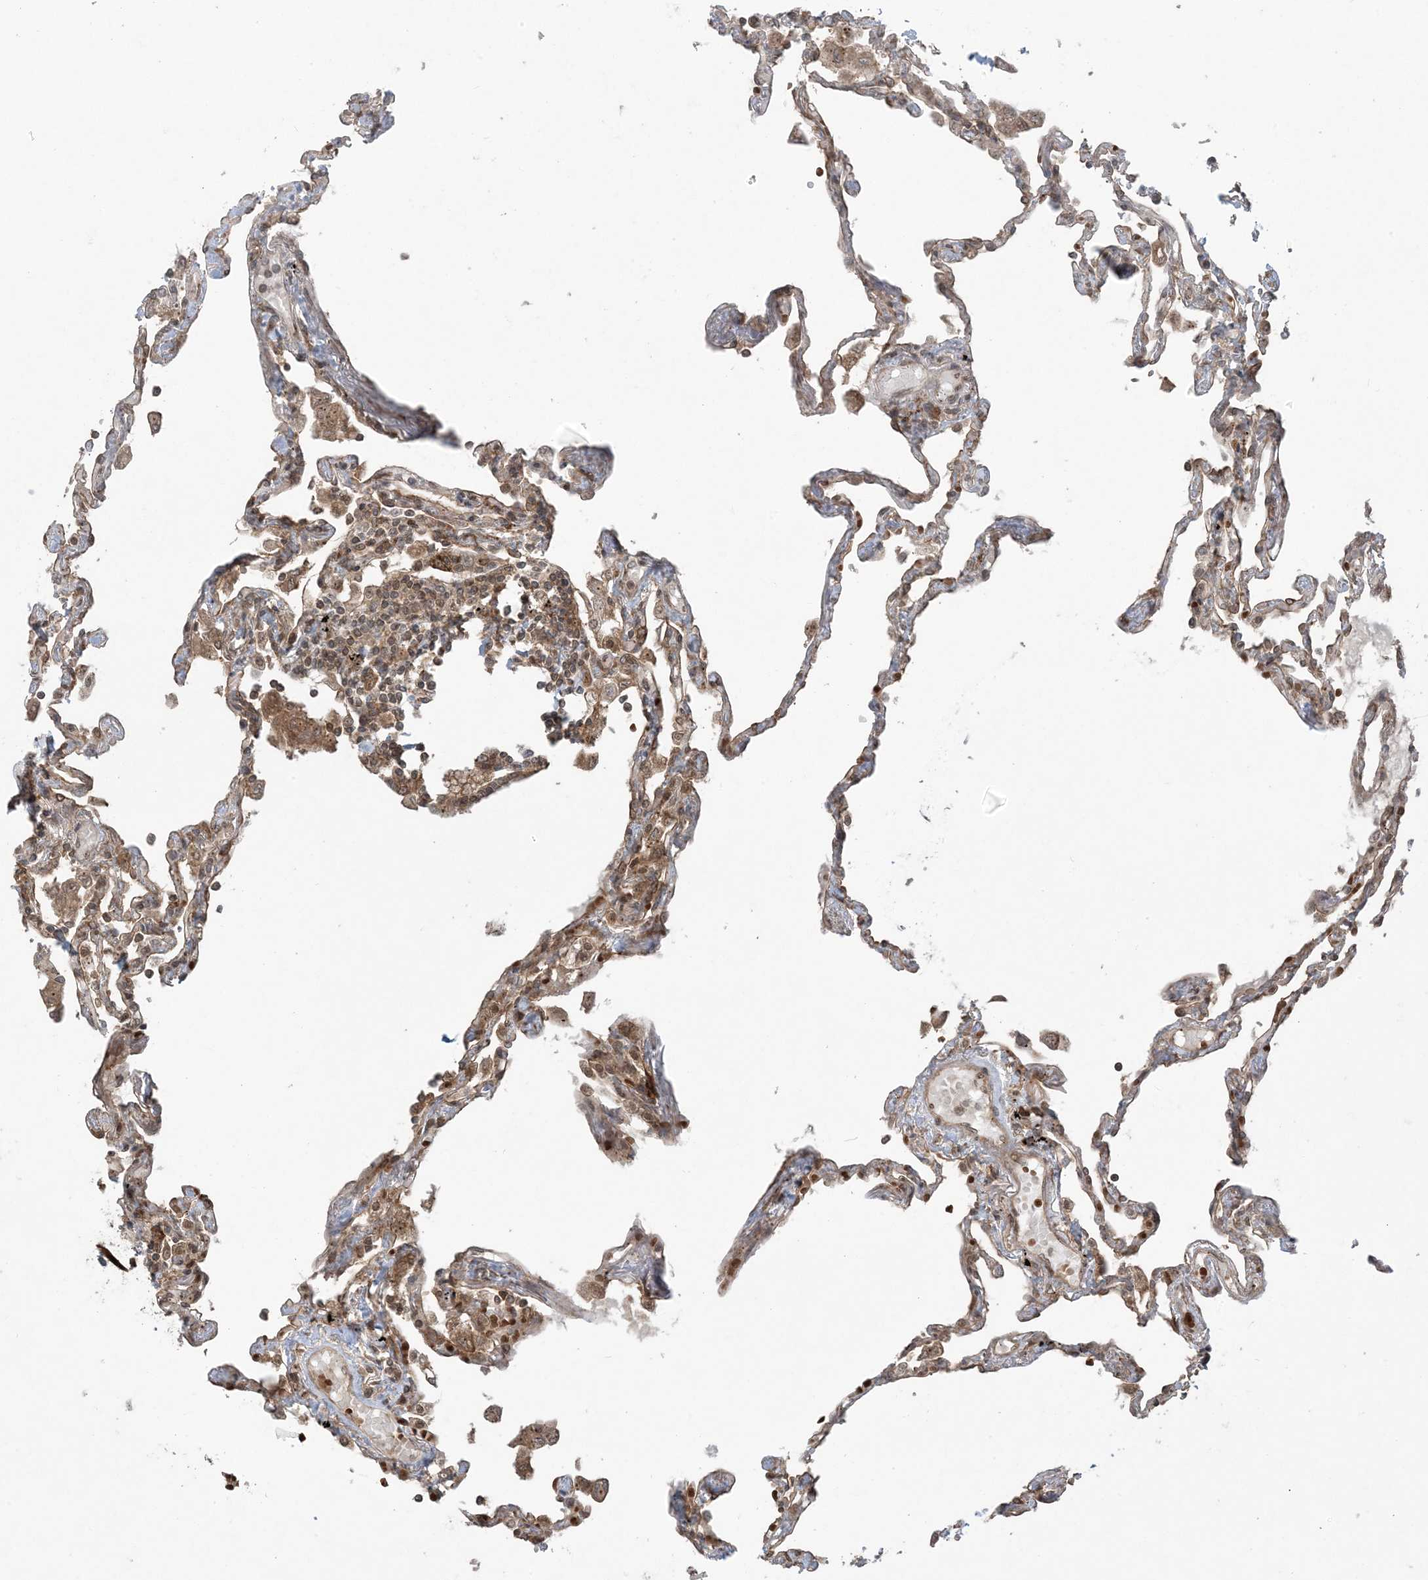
{"staining": {"intensity": "moderate", "quantity": ">75%", "location": "cytoplasmic/membranous"}, "tissue": "lung", "cell_type": "Alveolar cells", "image_type": "normal", "snomed": [{"axis": "morphology", "description": "Normal tissue, NOS"}, {"axis": "topography", "description": "Lung"}], "caption": "Normal lung demonstrates moderate cytoplasmic/membranous positivity in about >75% of alveolar cells, visualized by immunohistochemistry.", "gene": "DDX19B", "patient": {"sex": "female", "age": 67}}